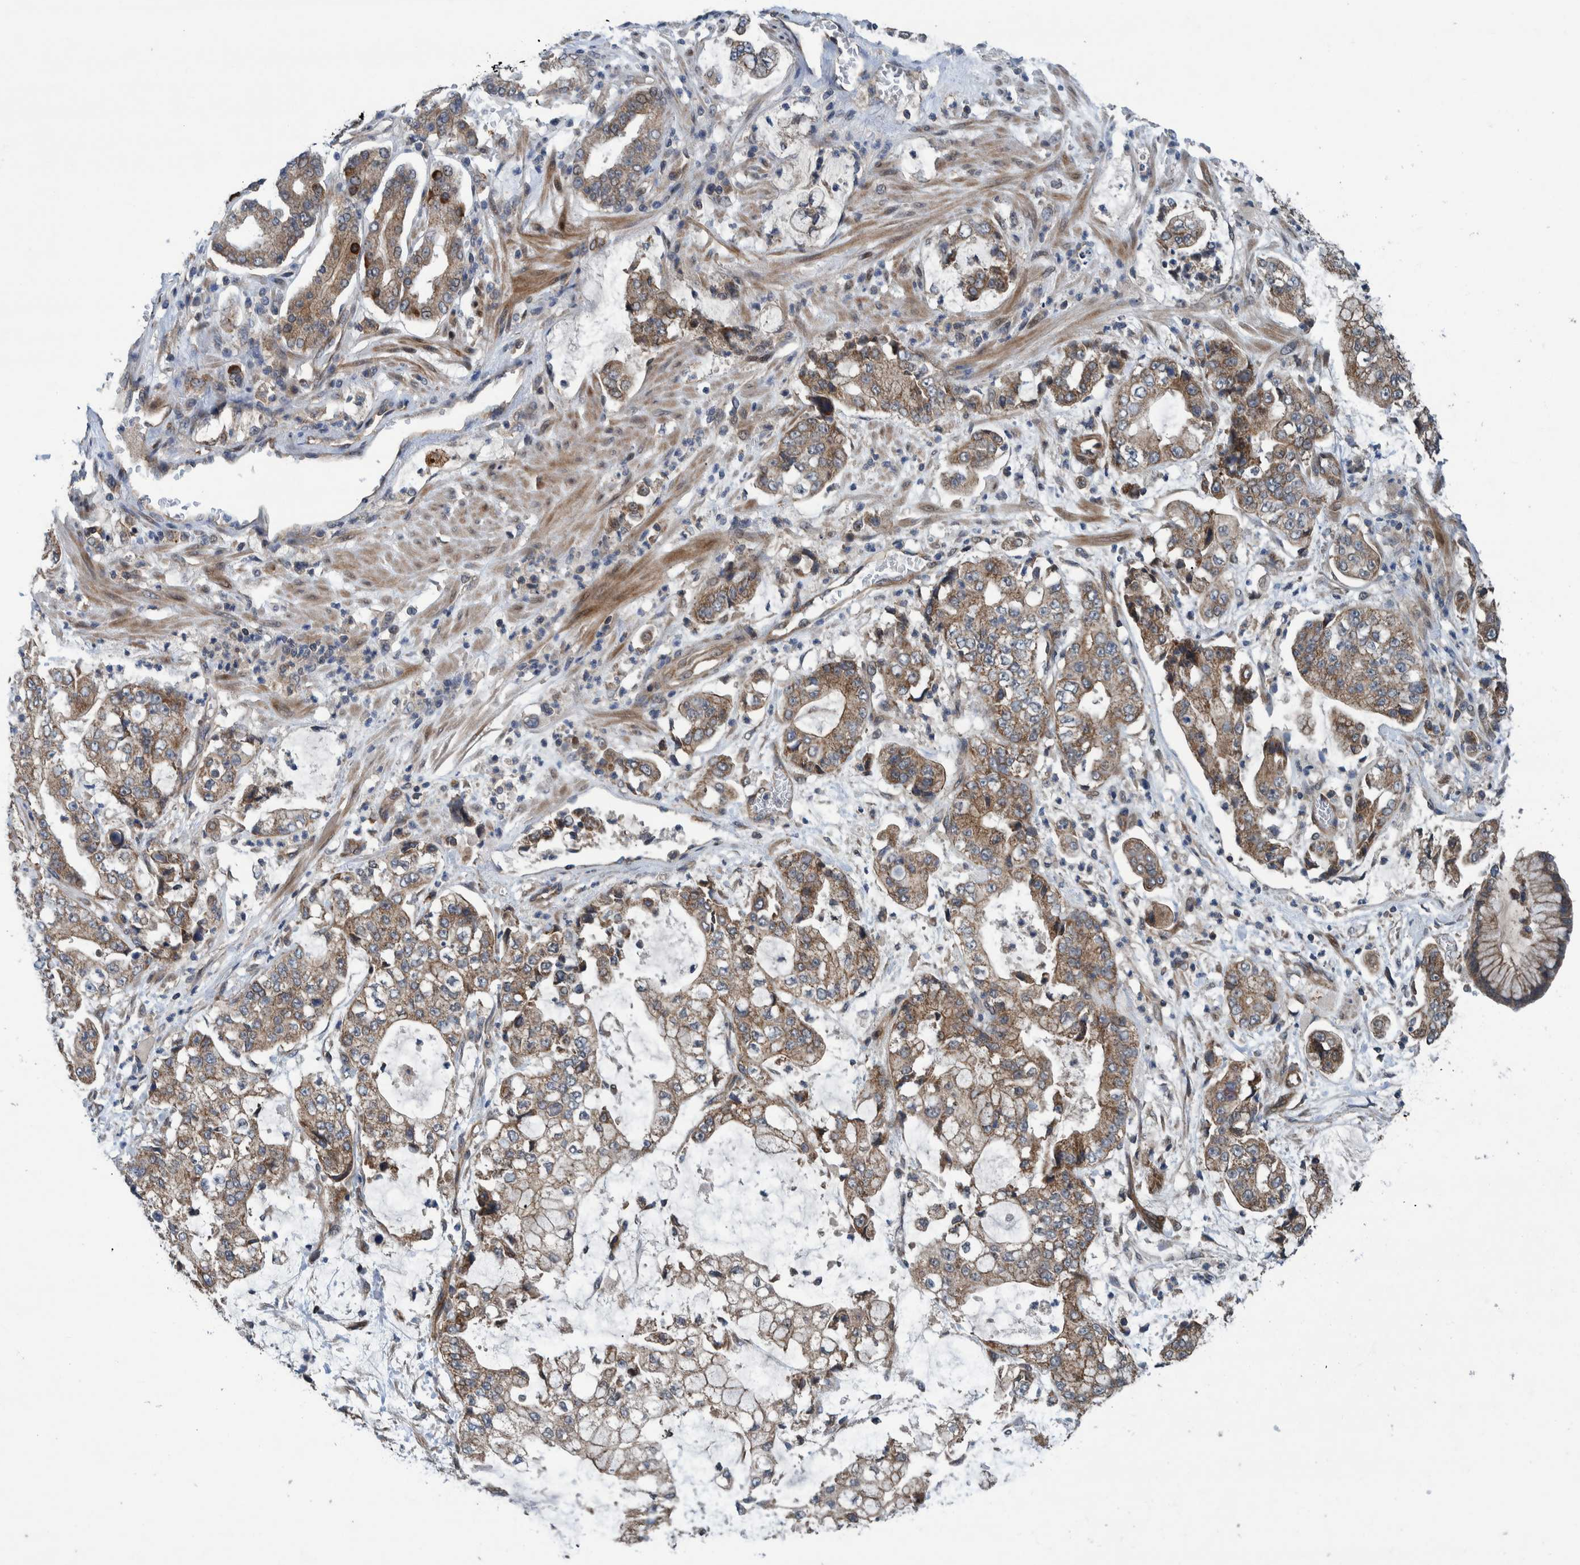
{"staining": {"intensity": "weak", "quantity": ">75%", "location": "cytoplasmic/membranous"}, "tissue": "stomach cancer", "cell_type": "Tumor cells", "image_type": "cancer", "snomed": [{"axis": "morphology", "description": "Adenocarcinoma, NOS"}, {"axis": "topography", "description": "Stomach"}], "caption": "High-power microscopy captured an IHC photomicrograph of stomach adenocarcinoma, revealing weak cytoplasmic/membranous expression in about >75% of tumor cells.", "gene": "MRPS7", "patient": {"sex": "male", "age": 76}}